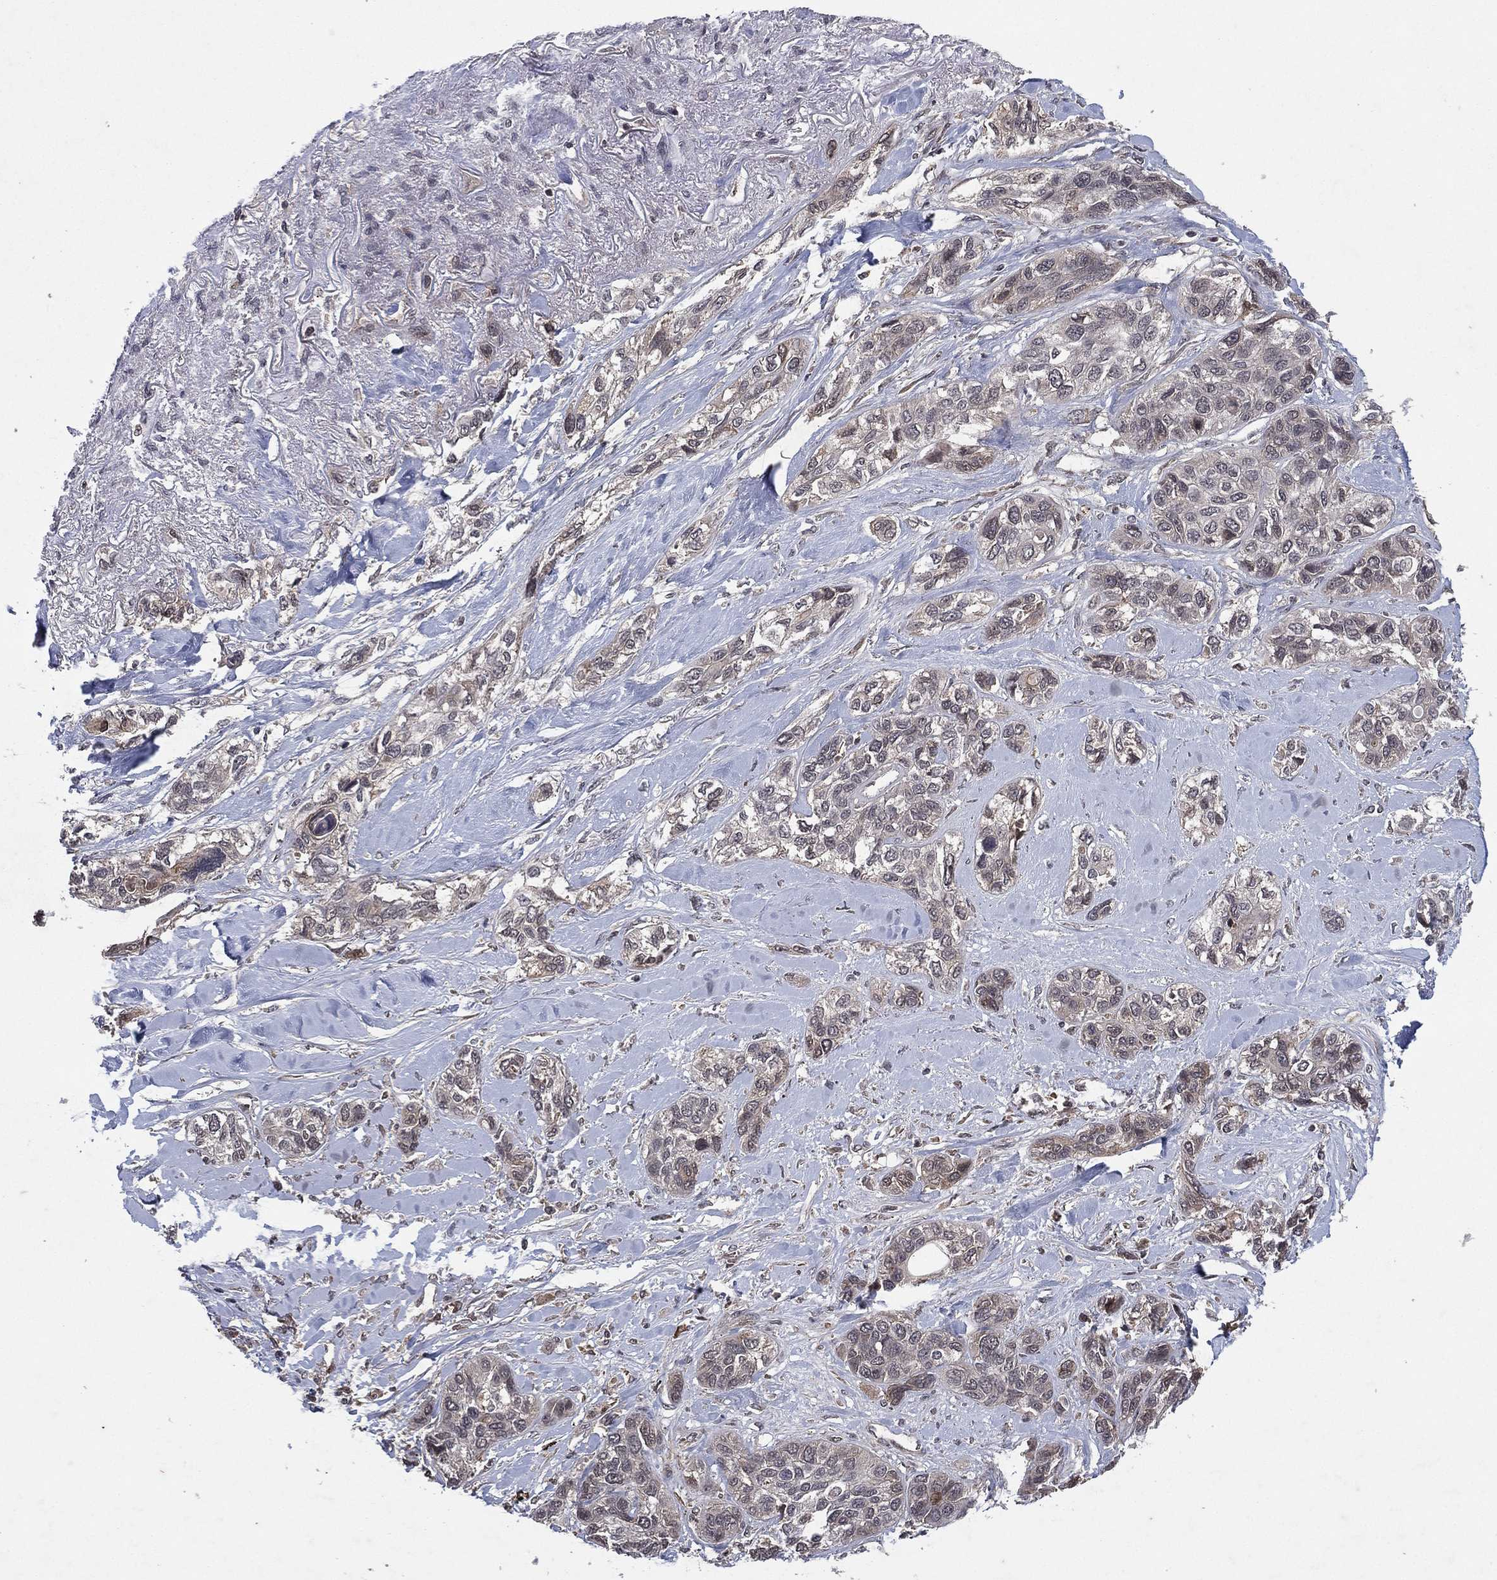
{"staining": {"intensity": "negative", "quantity": "none", "location": "none"}, "tissue": "lung cancer", "cell_type": "Tumor cells", "image_type": "cancer", "snomed": [{"axis": "morphology", "description": "Squamous cell carcinoma, NOS"}, {"axis": "topography", "description": "Lung"}], "caption": "Immunohistochemistry of lung cancer (squamous cell carcinoma) demonstrates no positivity in tumor cells. The staining is performed using DAB brown chromogen with nuclei counter-stained in using hematoxylin.", "gene": "ATG4B", "patient": {"sex": "female", "age": 70}}